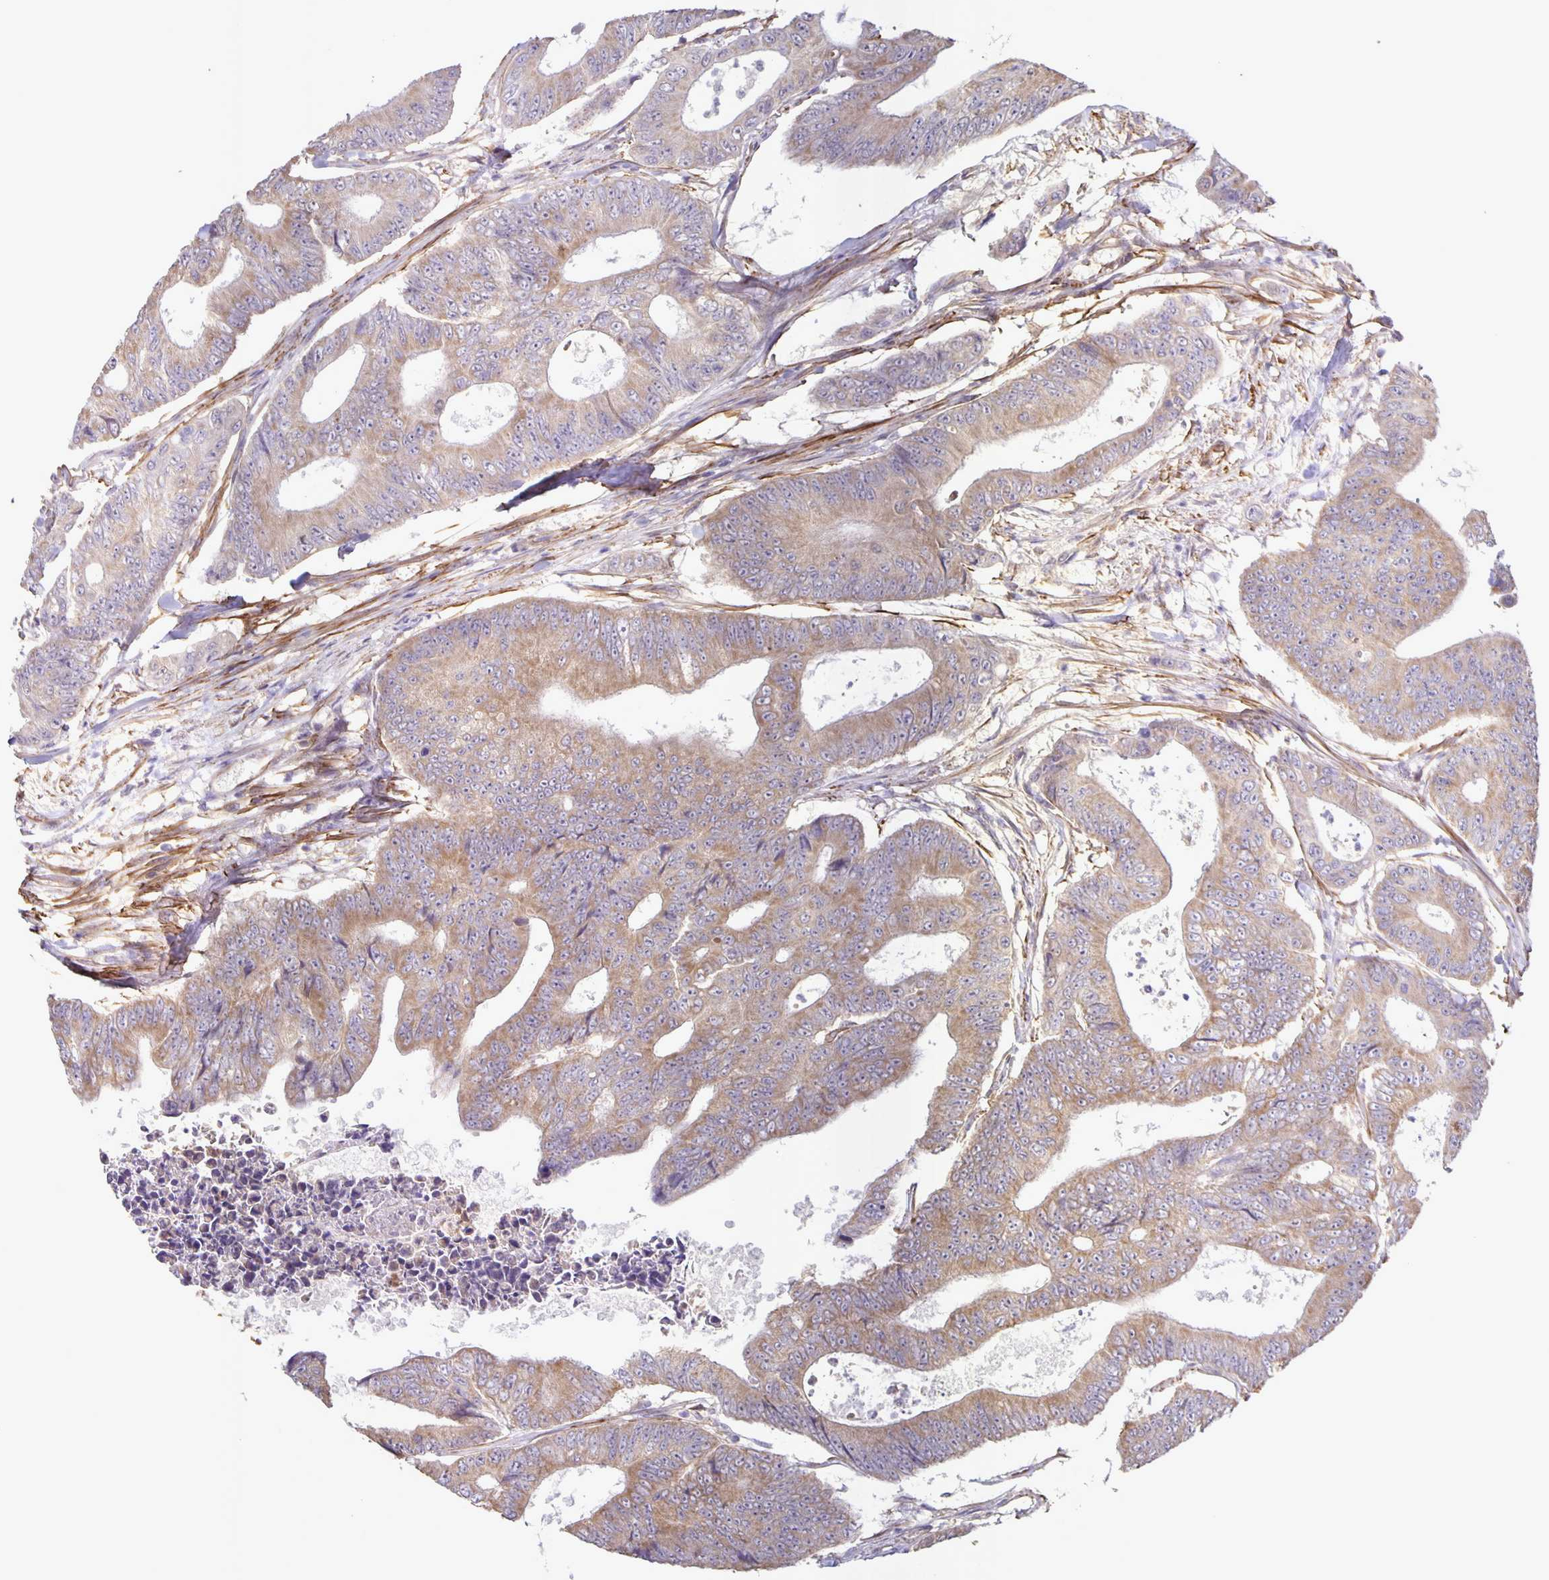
{"staining": {"intensity": "weak", "quantity": ">75%", "location": "cytoplasmic/membranous"}, "tissue": "colorectal cancer", "cell_type": "Tumor cells", "image_type": "cancer", "snomed": [{"axis": "morphology", "description": "Adenocarcinoma, NOS"}, {"axis": "topography", "description": "Colon"}], "caption": "Colorectal cancer (adenocarcinoma) stained for a protein demonstrates weak cytoplasmic/membranous positivity in tumor cells.", "gene": "SRCIN1", "patient": {"sex": "female", "age": 48}}